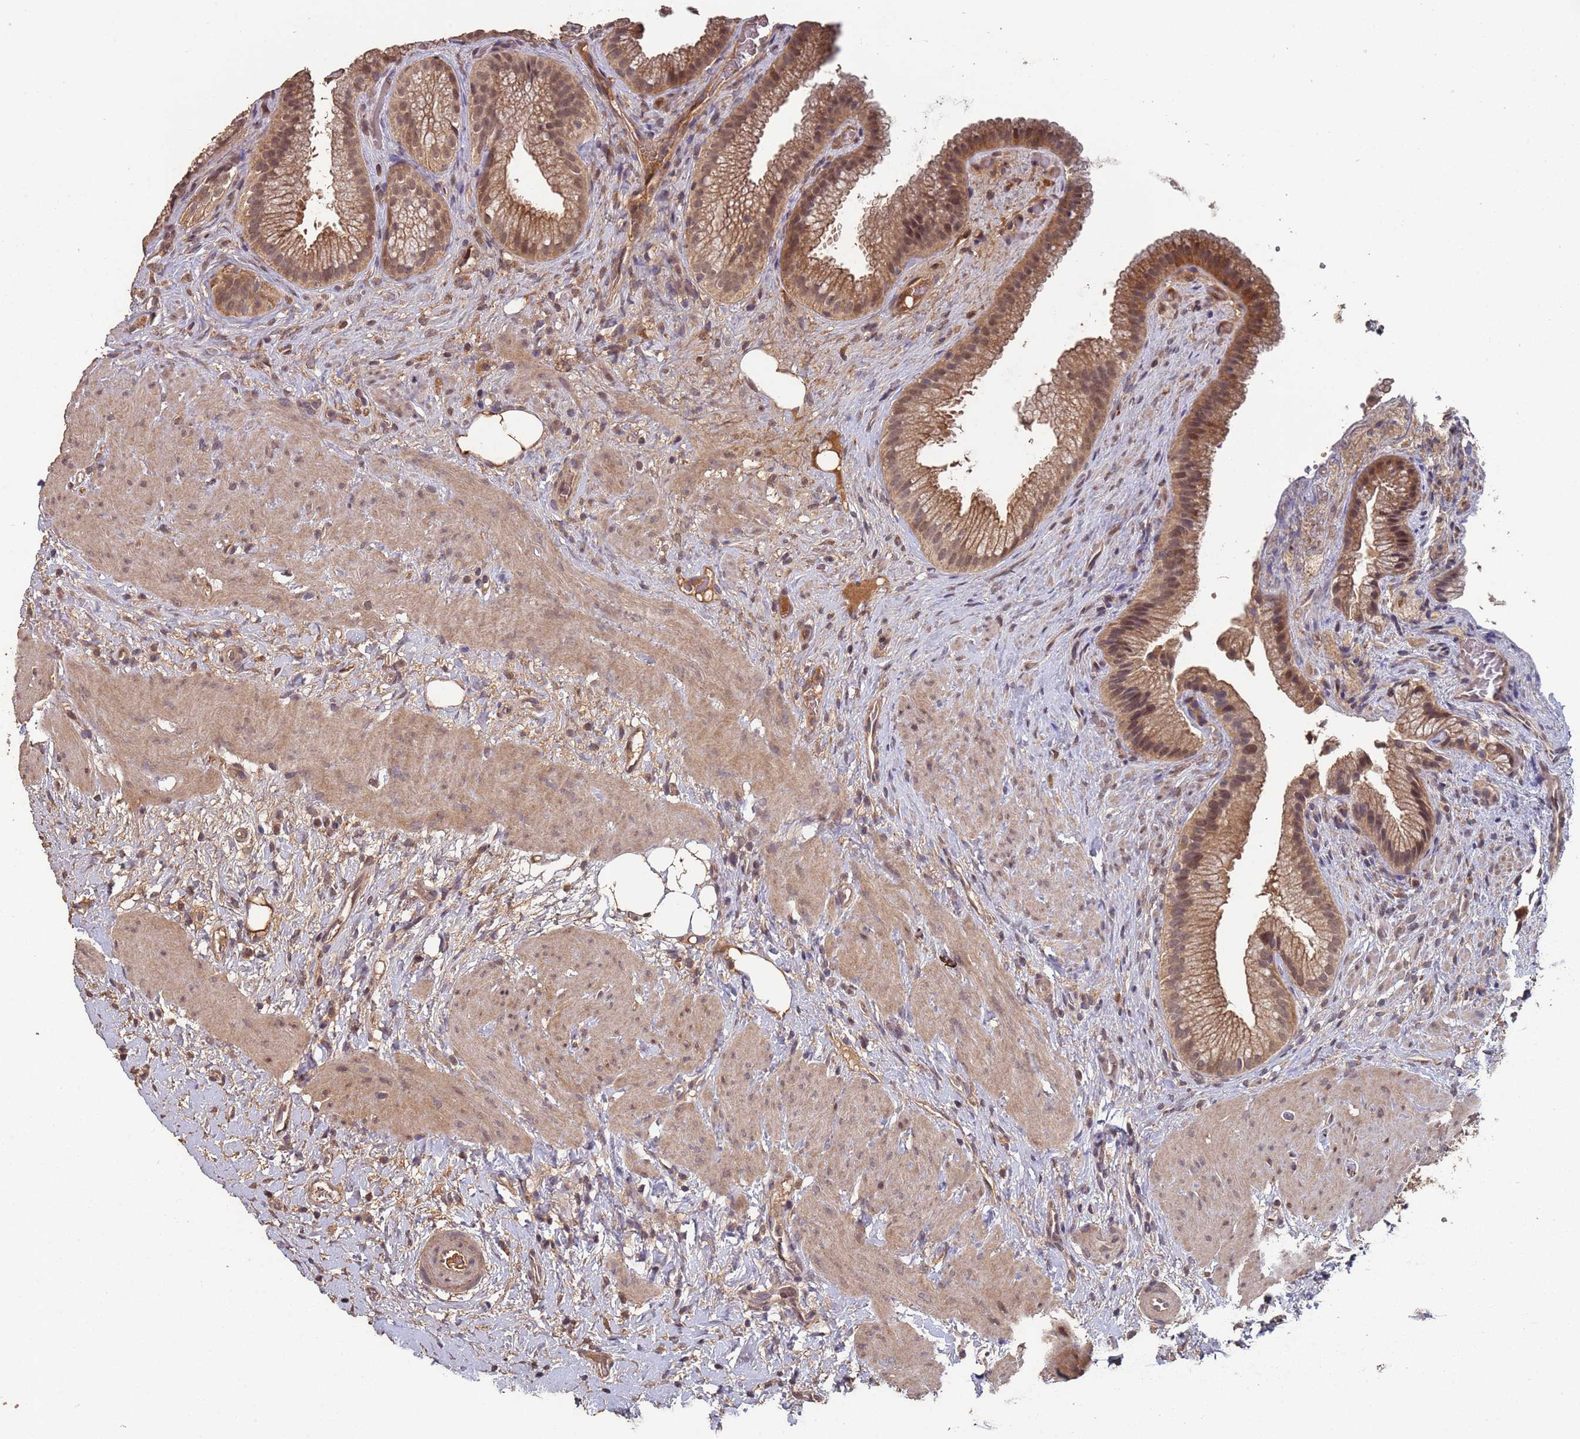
{"staining": {"intensity": "moderate", "quantity": ">75%", "location": "cytoplasmic/membranous,nuclear"}, "tissue": "gallbladder", "cell_type": "Glandular cells", "image_type": "normal", "snomed": [{"axis": "morphology", "description": "Normal tissue, NOS"}, {"axis": "topography", "description": "Gallbladder"}], "caption": "Protein expression analysis of normal human gallbladder reveals moderate cytoplasmic/membranous,nuclear expression in about >75% of glandular cells. (IHC, brightfield microscopy, high magnification).", "gene": "FRAT1", "patient": {"sex": "female", "age": 64}}